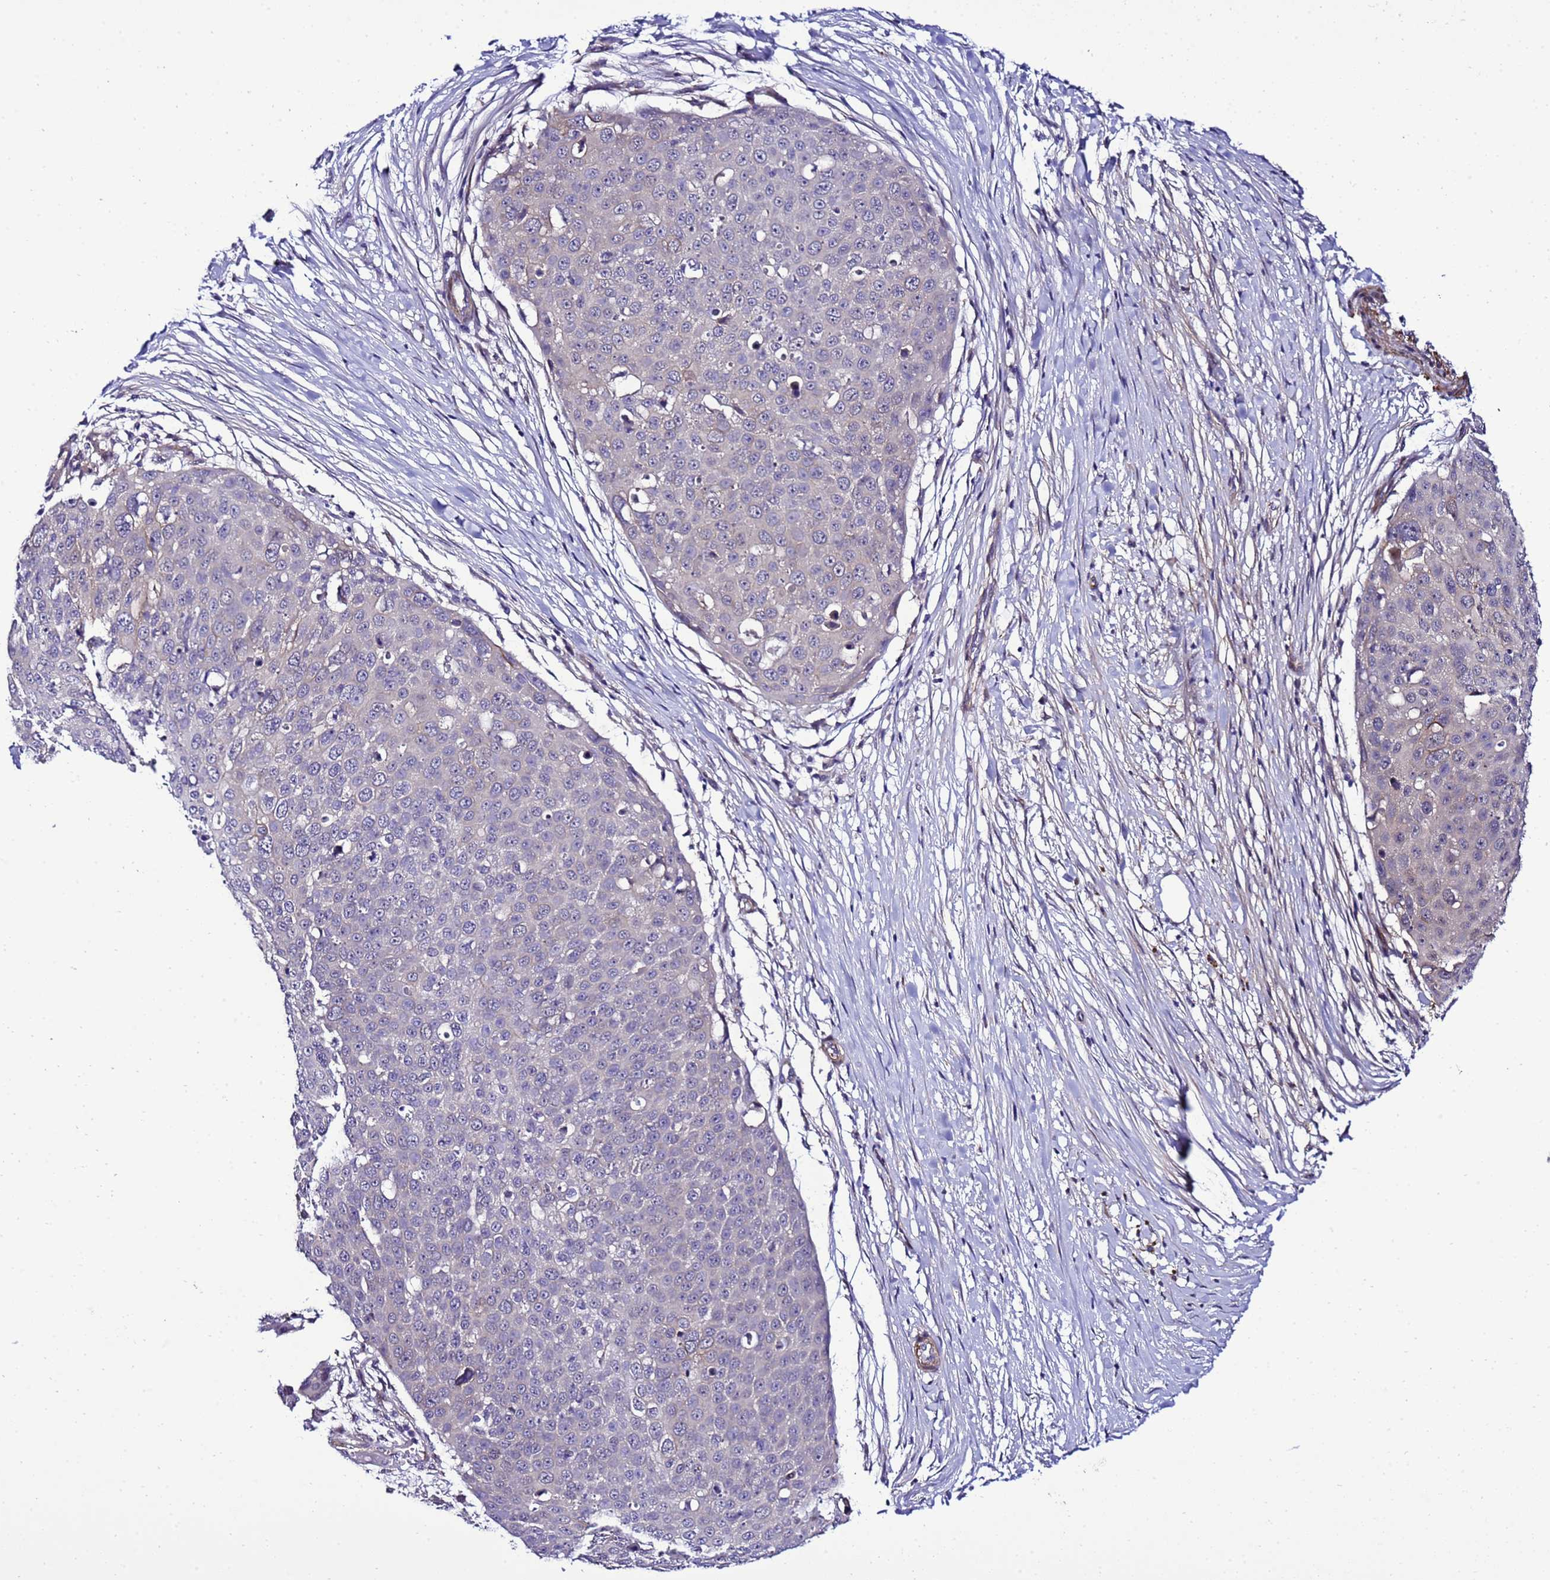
{"staining": {"intensity": "negative", "quantity": "none", "location": "none"}, "tissue": "skin cancer", "cell_type": "Tumor cells", "image_type": "cancer", "snomed": [{"axis": "morphology", "description": "Squamous cell carcinoma, NOS"}, {"axis": "topography", "description": "Skin"}], "caption": "High power microscopy histopathology image of an IHC histopathology image of skin cancer (squamous cell carcinoma), revealing no significant positivity in tumor cells.", "gene": "GZF1", "patient": {"sex": "male", "age": 71}}